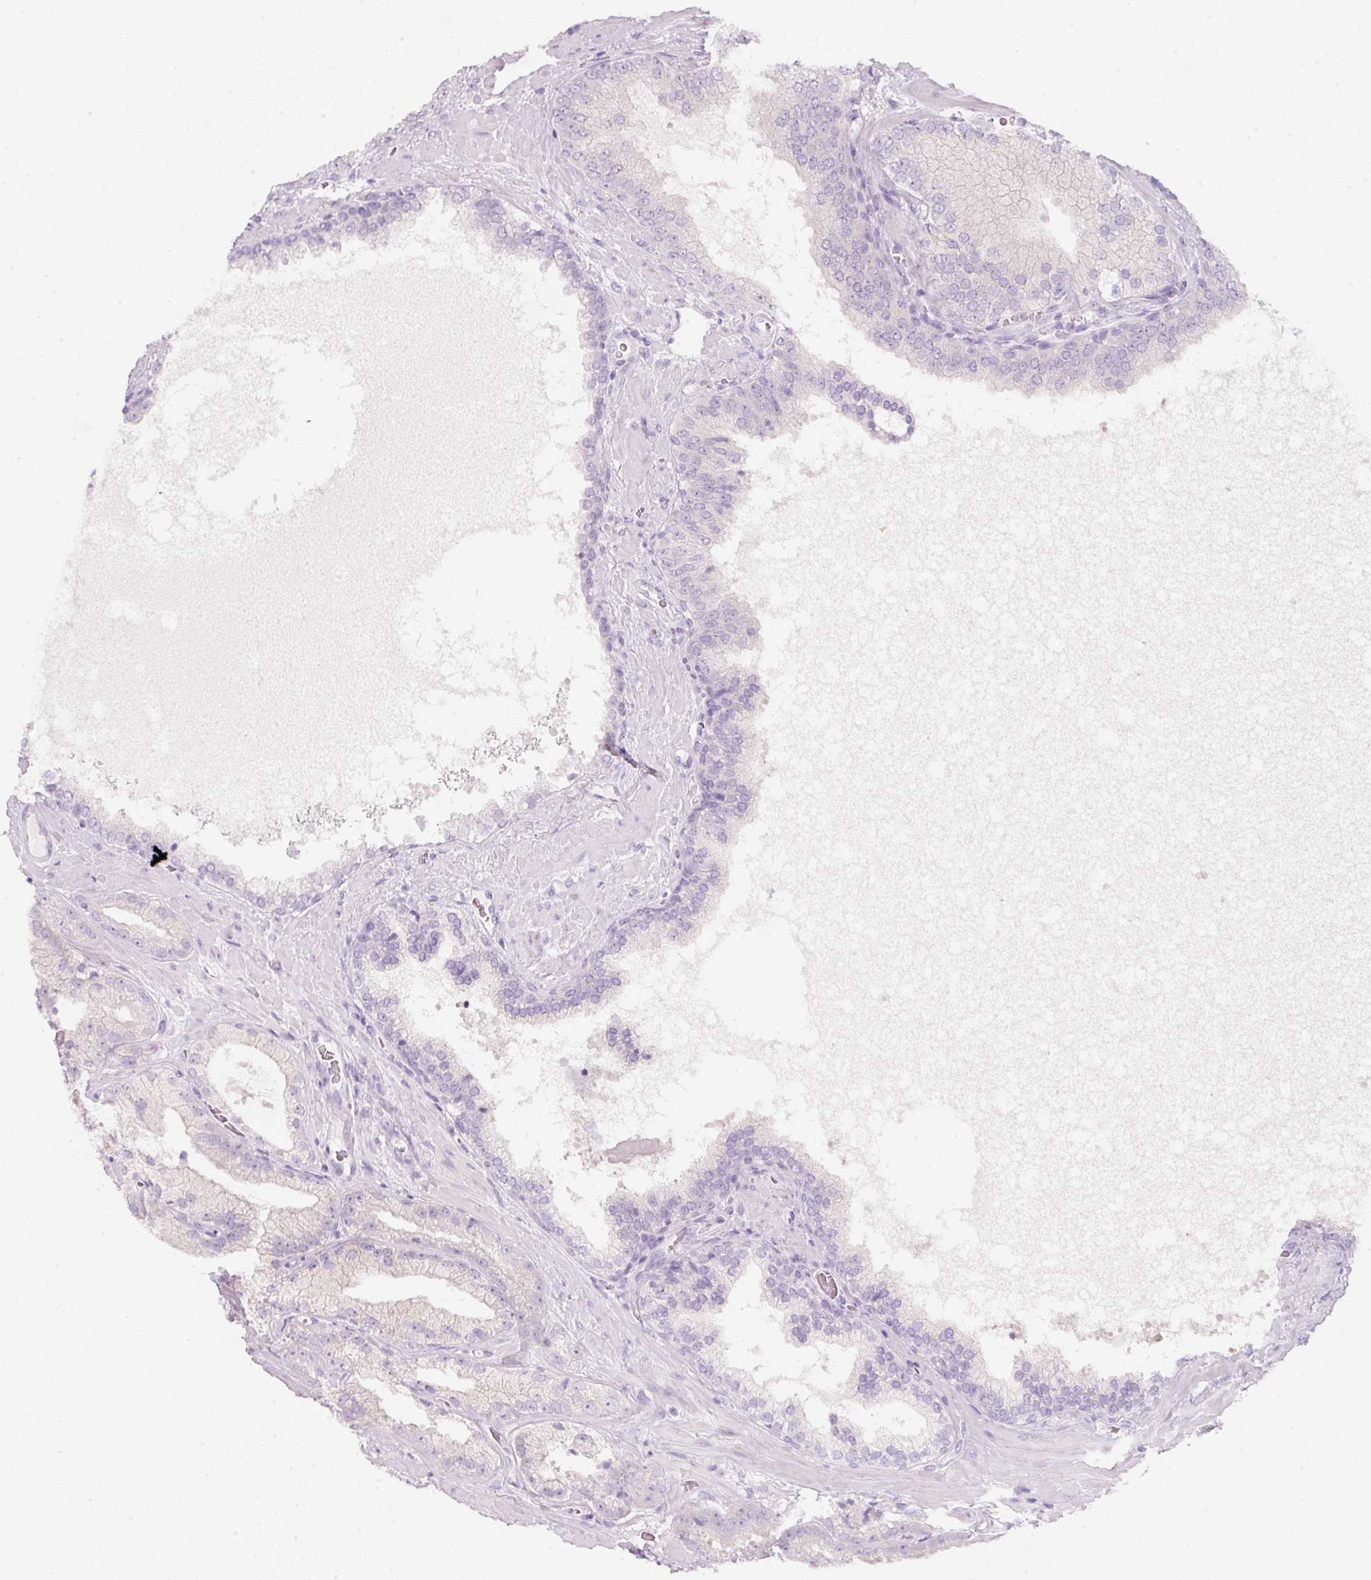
{"staining": {"intensity": "negative", "quantity": "none", "location": "none"}, "tissue": "prostate cancer", "cell_type": "Tumor cells", "image_type": "cancer", "snomed": [{"axis": "morphology", "description": "Adenocarcinoma, High grade"}, {"axis": "topography", "description": "Prostate"}], "caption": "High power microscopy histopathology image of an immunohistochemistry micrograph of adenocarcinoma (high-grade) (prostate), revealing no significant positivity in tumor cells.", "gene": "SLC2A2", "patient": {"sex": "male", "age": 68}}